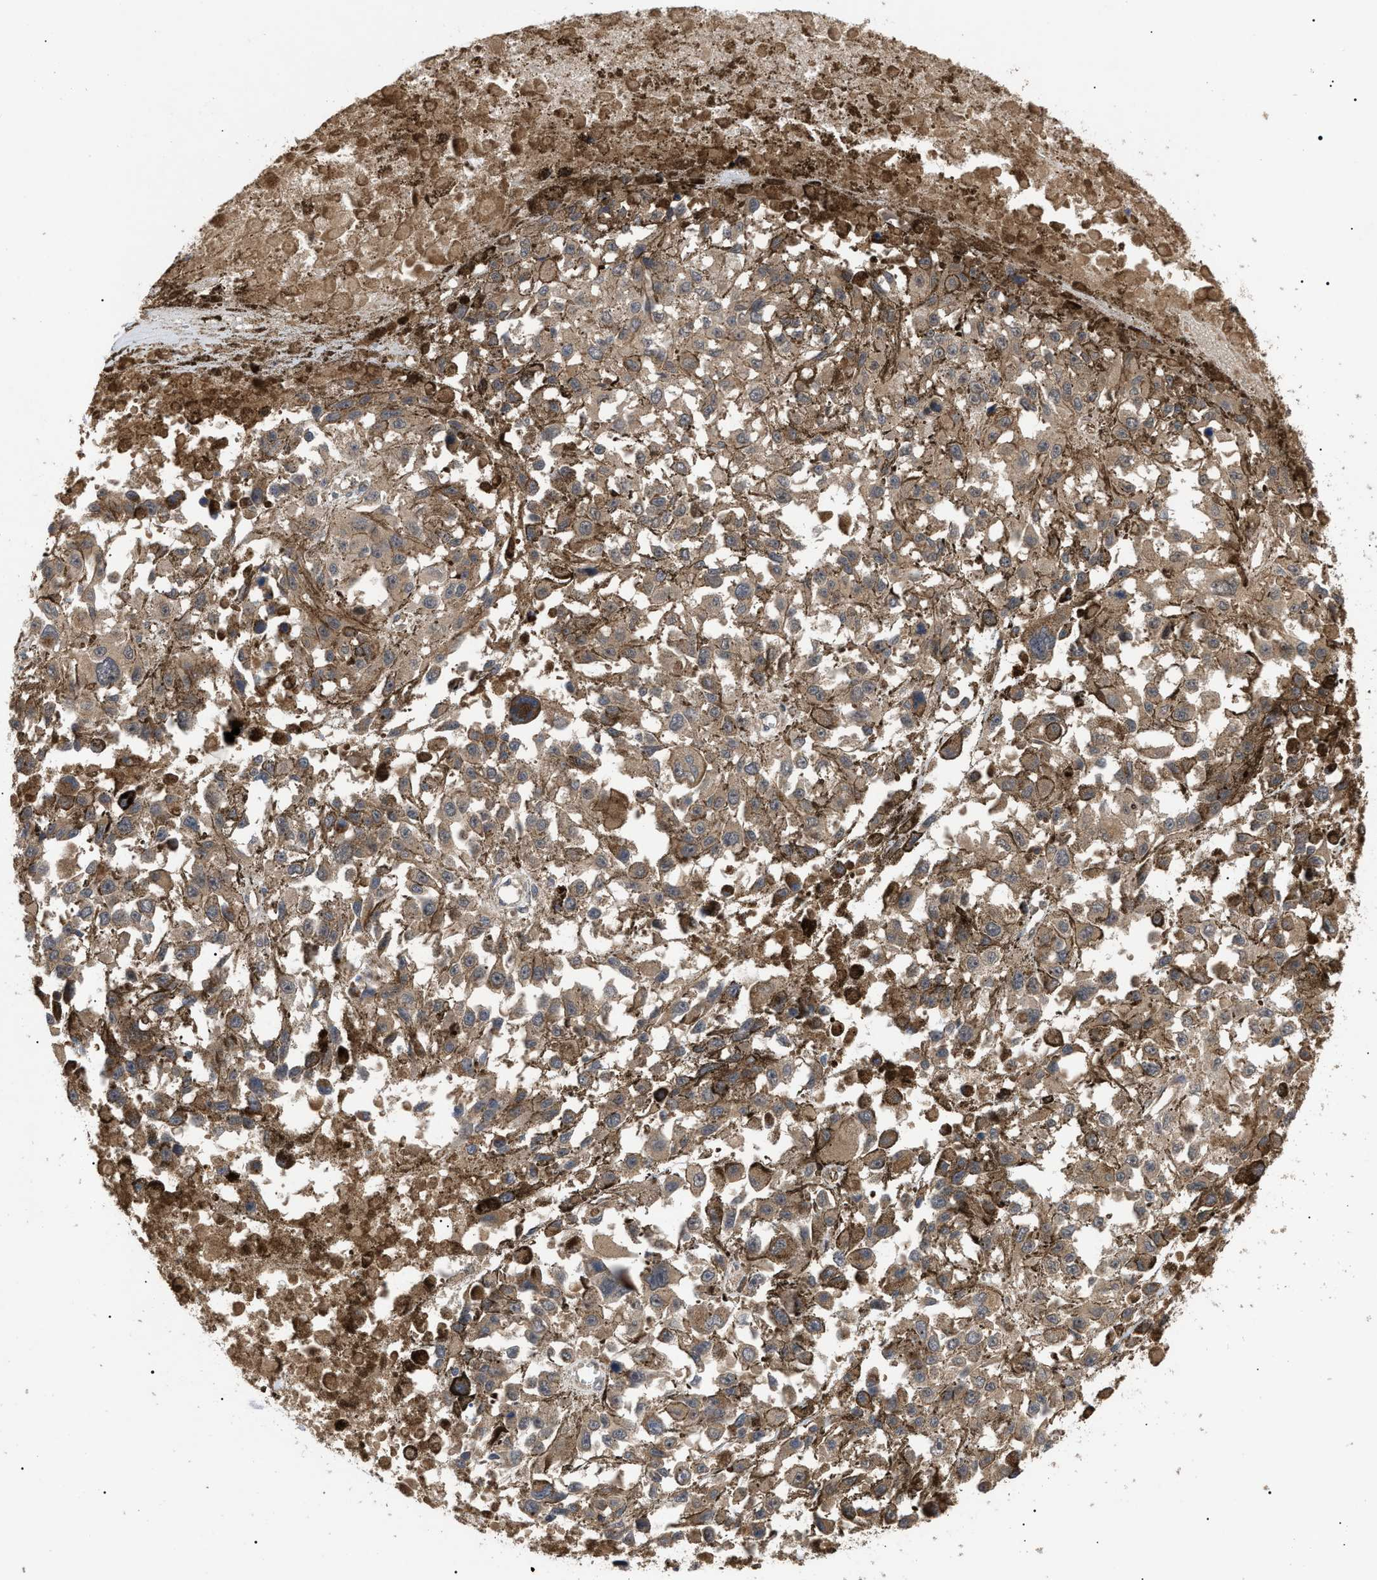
{"staining": {"intensity": "weak", "quantity": ">75%", "location": "cytoplasmic/membranous"}, "tissue": "melanoma", "cell_type": "Tumor cells", "image_type": "cancer", "snomed": [{"axis": "morphology", "description": "Malignant melanoma, Metastatic site"}, {"axis": "topography", "description": "Lymph node"}], "caption": "Malignant melanoma (metastatic site) stained with immunohistochemistry displays weak cytoplasmic/membranous positivity in approximately >75% of tumor cells.", "gene": "ASTL", "patient": {"sex": "male", "age": 59}}